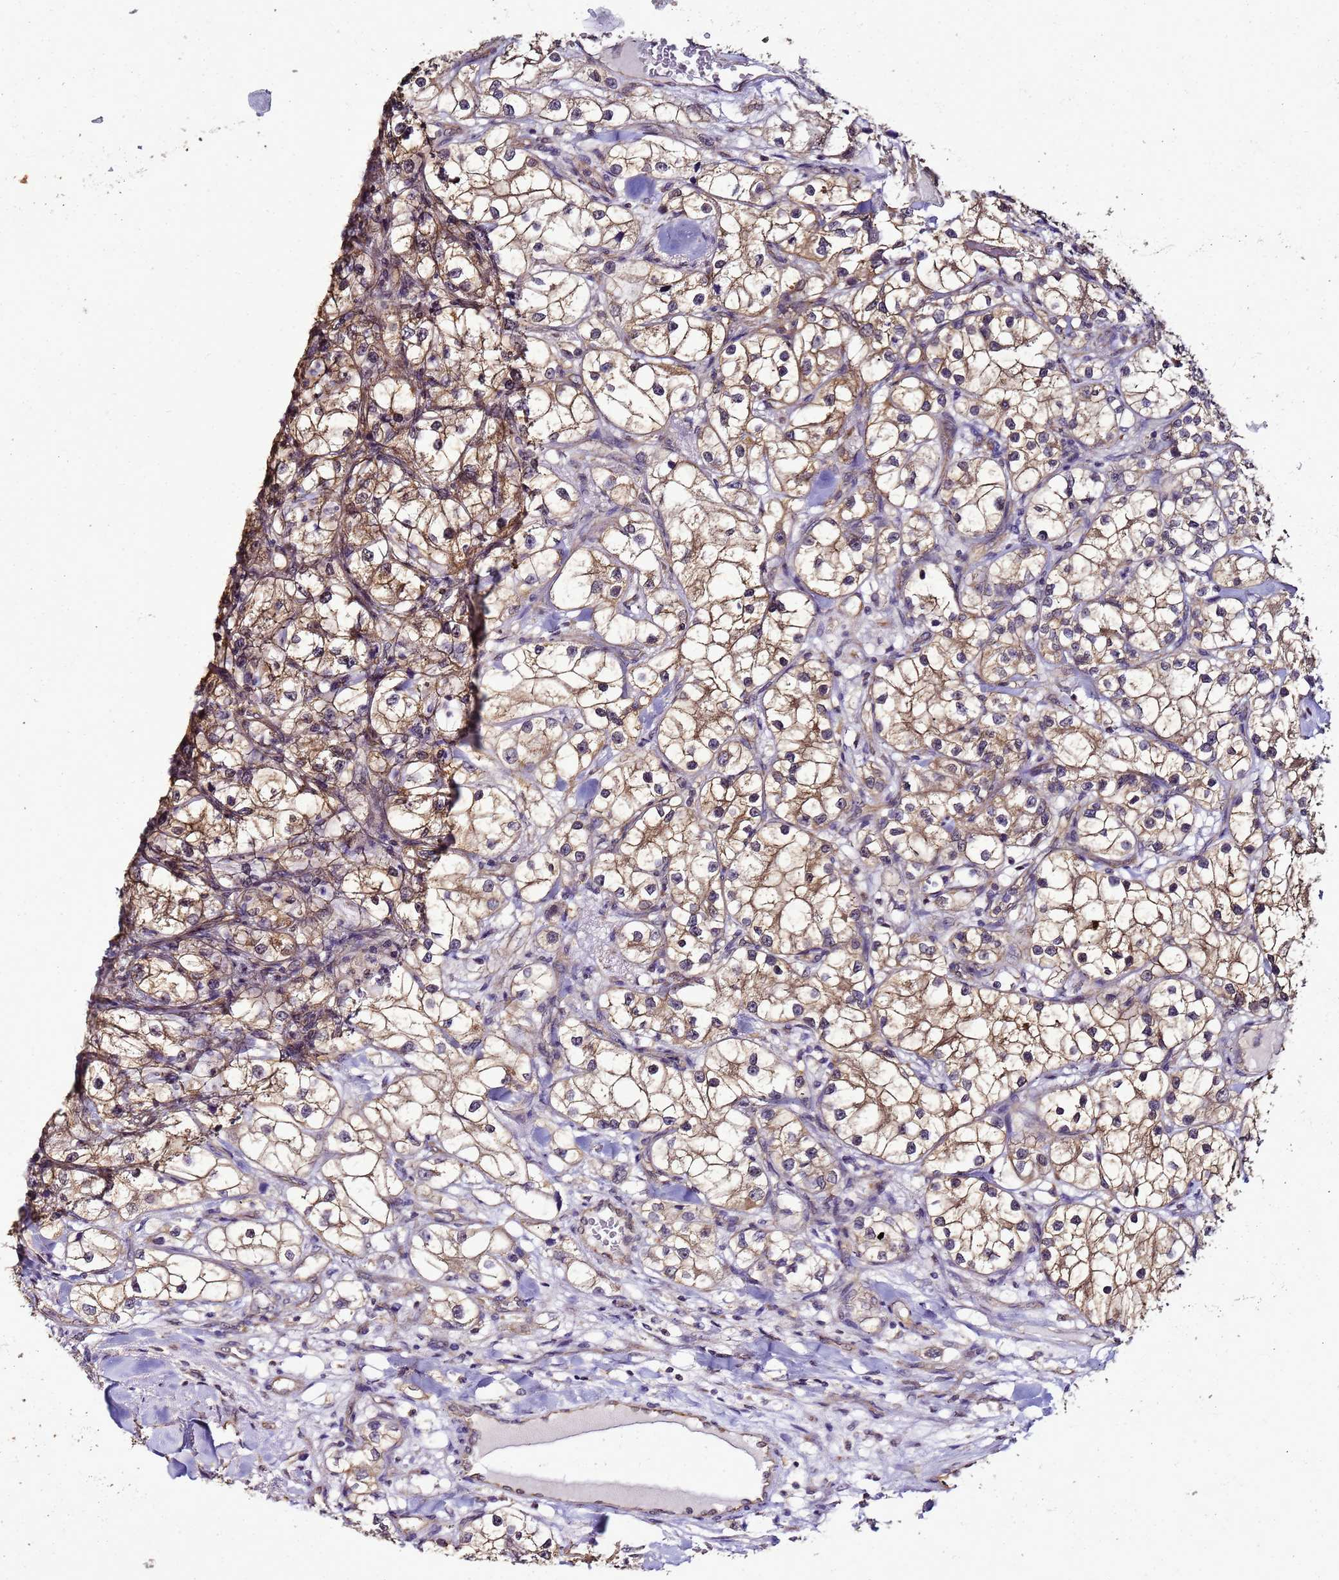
{"staining": {"intensity": "moderate", "quantity": "25%-75%", "location": "cytoplasmic/membranous"}, "tissue": "renal cancer", "cell_type": "Tumor cells", "image_type": "cancer", "snomed": [{"axis": "morphology", "description": "Adenocarcinoma, NOS"}, {"axis": "topography", "description": "Kidney"}], "caption": "Protein expression analysis of renal cancer demonstrates moderate cytoplasmic/membranous expression in approximately 25%-75% of tumor cells.", "gene": "ENOPH1", "patient": {"sex": "male", "age": 77}}